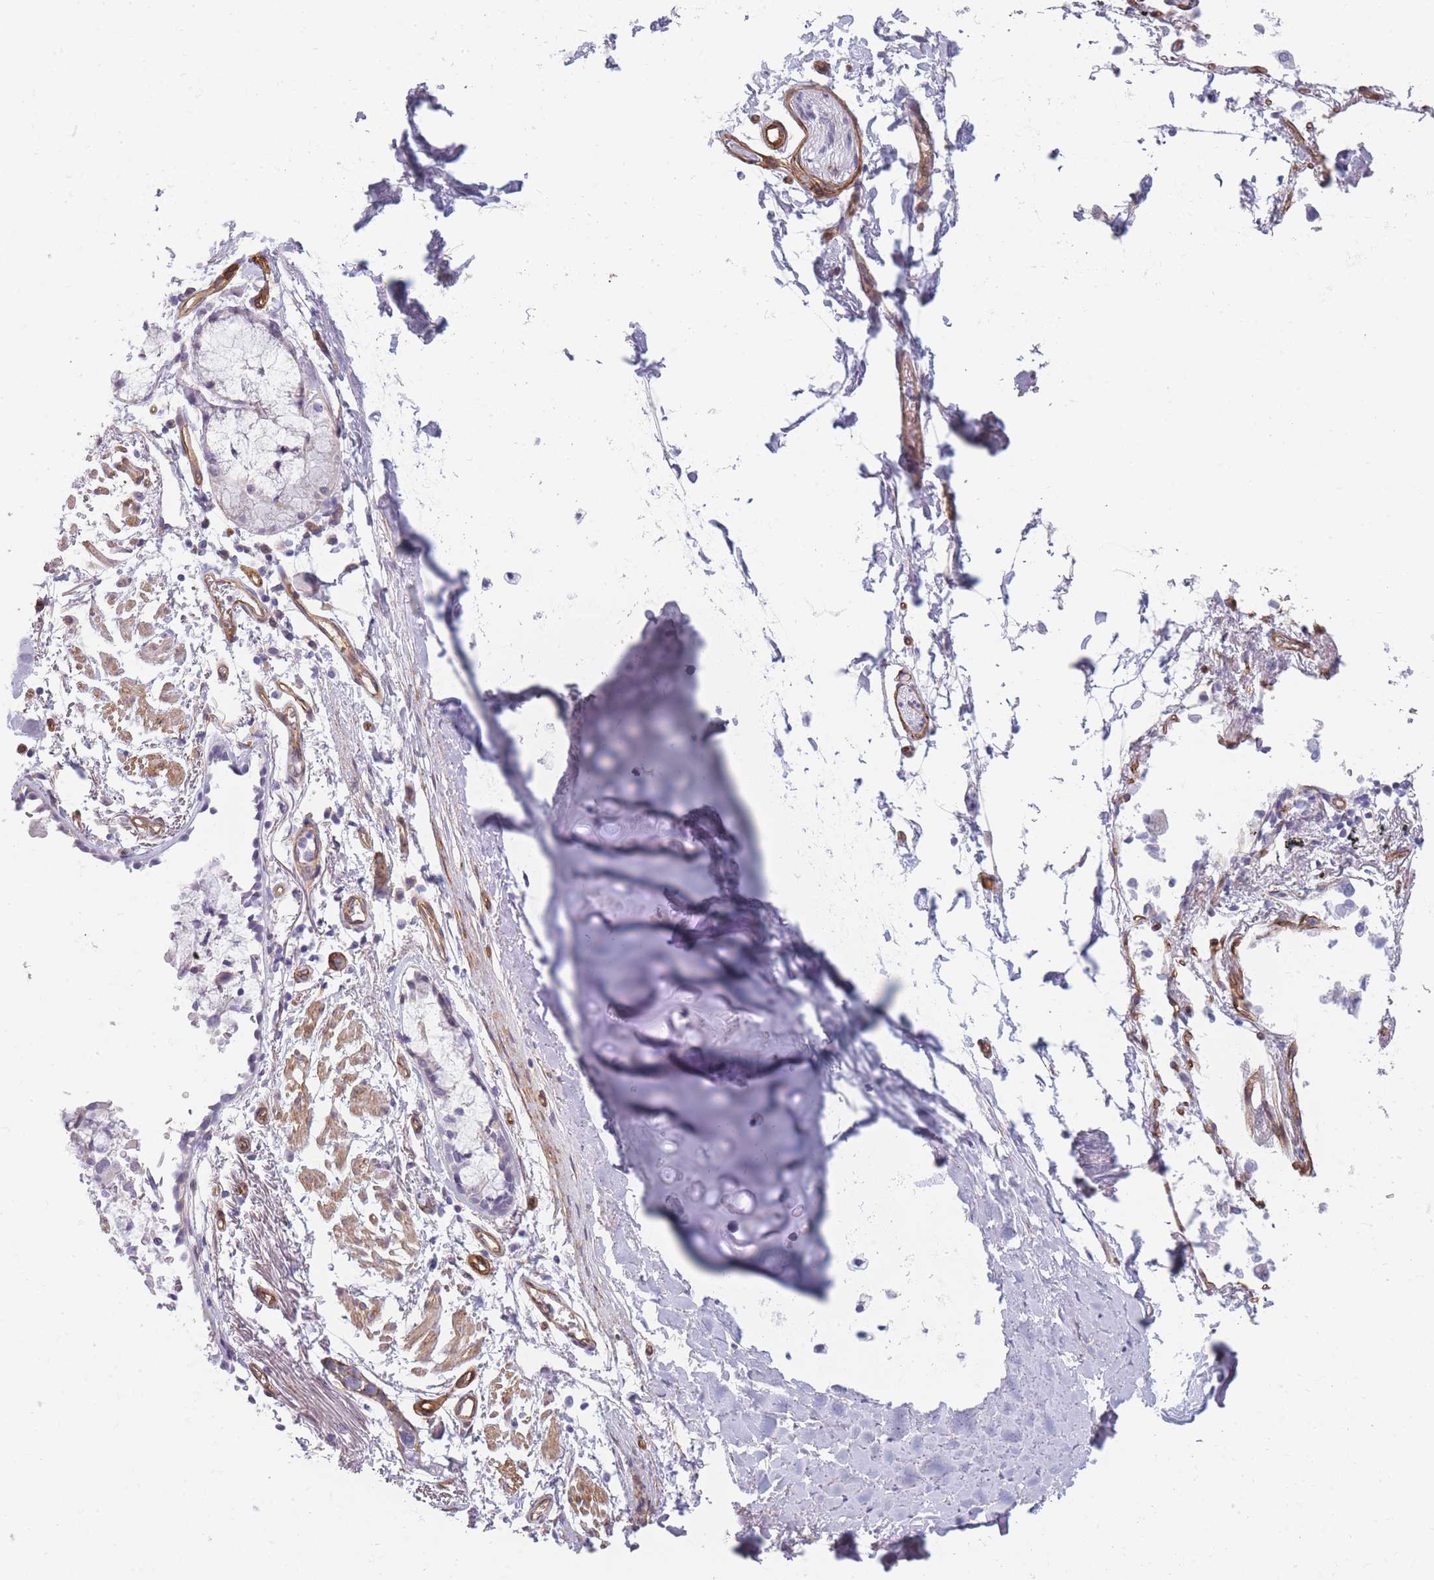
{"staining": {"intensity": "negative", "quantity": "none", "location": "none"}, "tissue": "adipose tissue", "cell_type": "Adipocytes", "image_type": "normal", "snomed": [{"axis": "morphology", "description": "Normal tissue, NOS"}, {"axis": "topography", "description": "Cartilage tissue"}], "caption": "Protein analysis of benign adipose tissue reveals no significant positivity in adipocytes. Nuclei are stained in blue.", "gene": "OR6B2", "patient": {"sex": "male", "age": 73}}